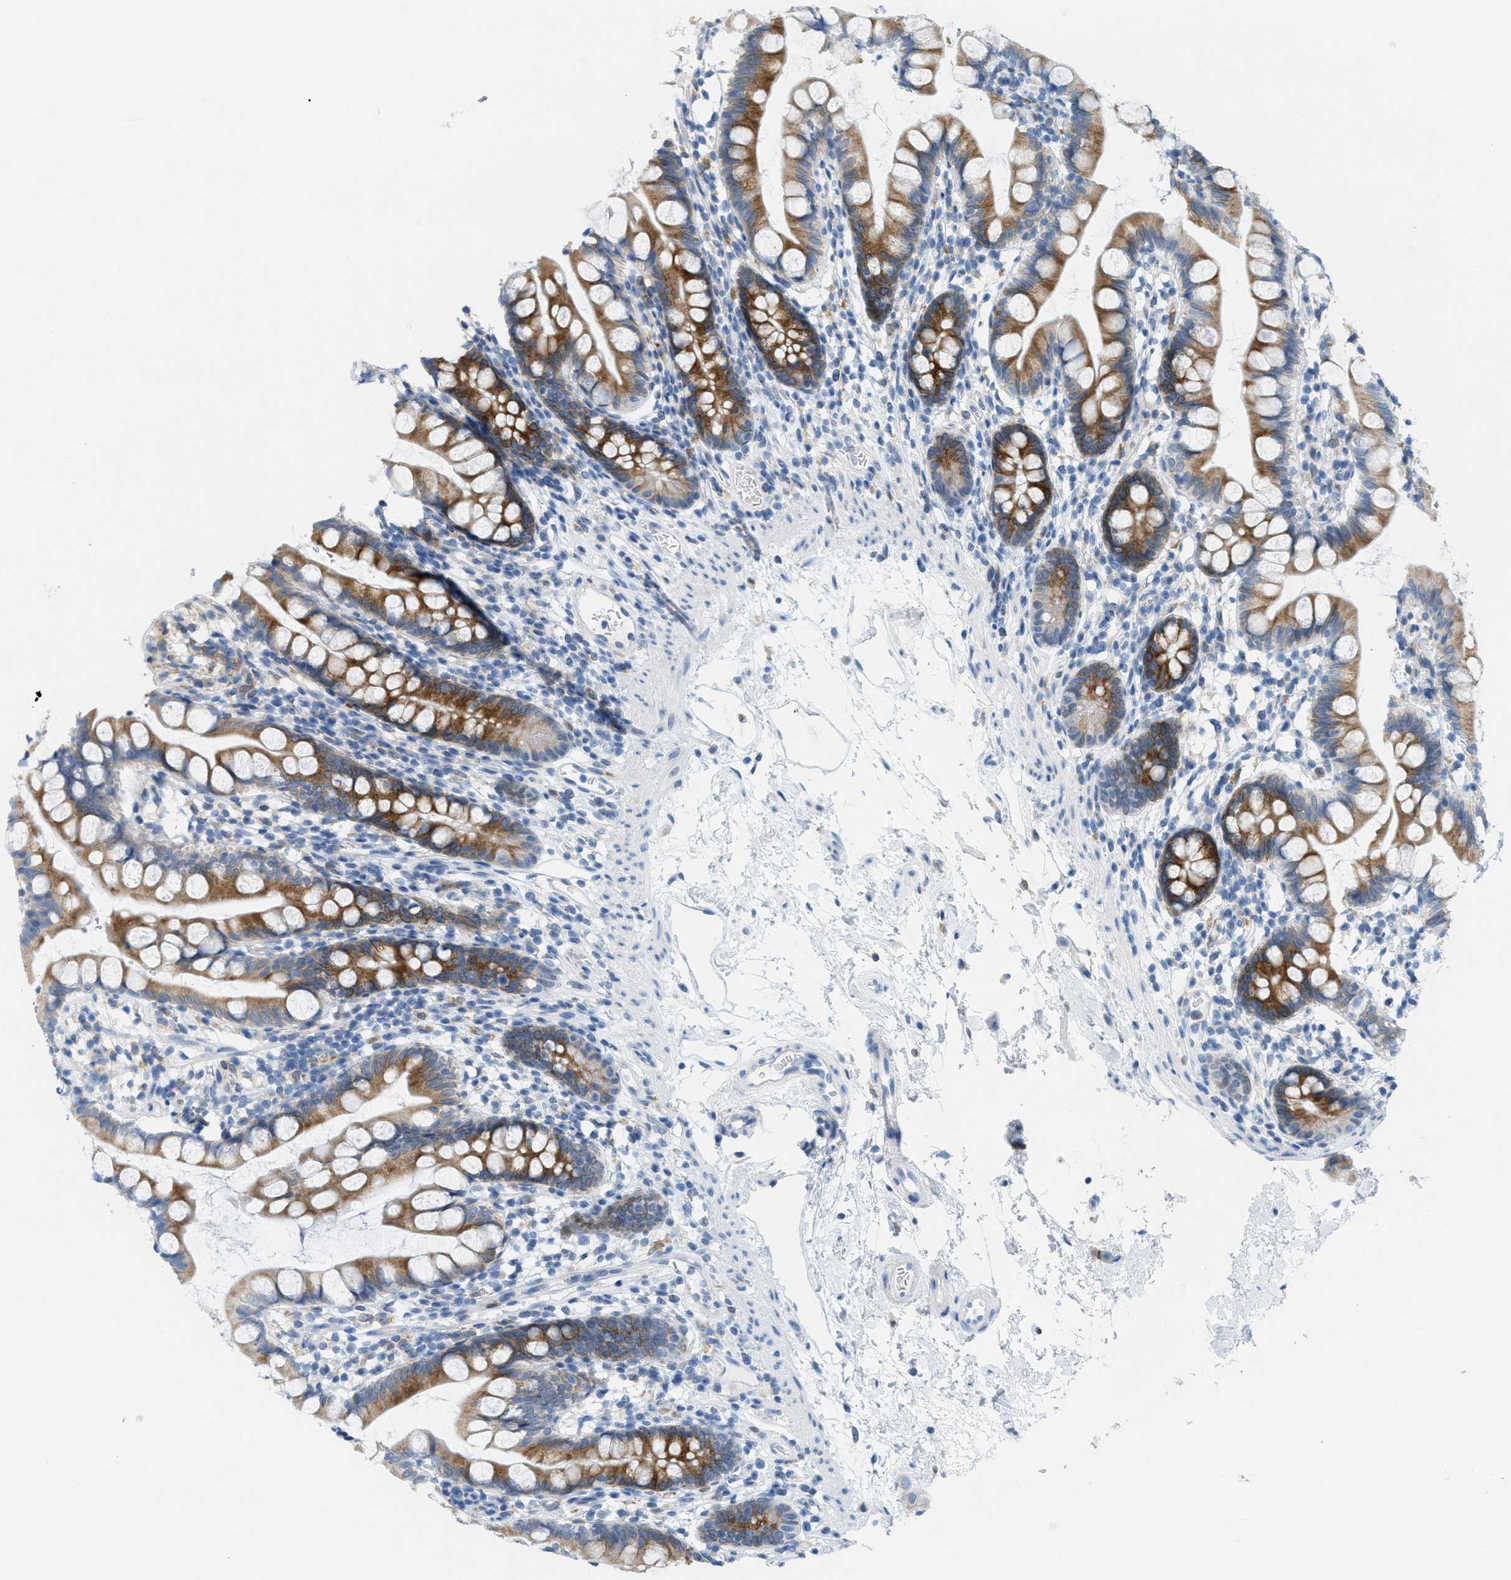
{"staining": {"intensity": "moderate", "quantity": ">75%", "location": "cytoplasmic/membranous"}, "tissue": "small intestine", "cell_type": "Glandular cells", "image_type": "normal", "snomed": [{"axis": "morphology", "description": "Normal tissue, NOS"}, {"axis": "topography", "description": "Small intestine"}], "caption": "Immunohistochemistry photomicrograph of benign small intestine stained for a protein (brown), which demonstrates medium levels of moderate cytoplasmic/membranous staining in approximately >75% of glandular cells.", "gene": "TEX264", "patient": {"sex": "female", "age": 84}}